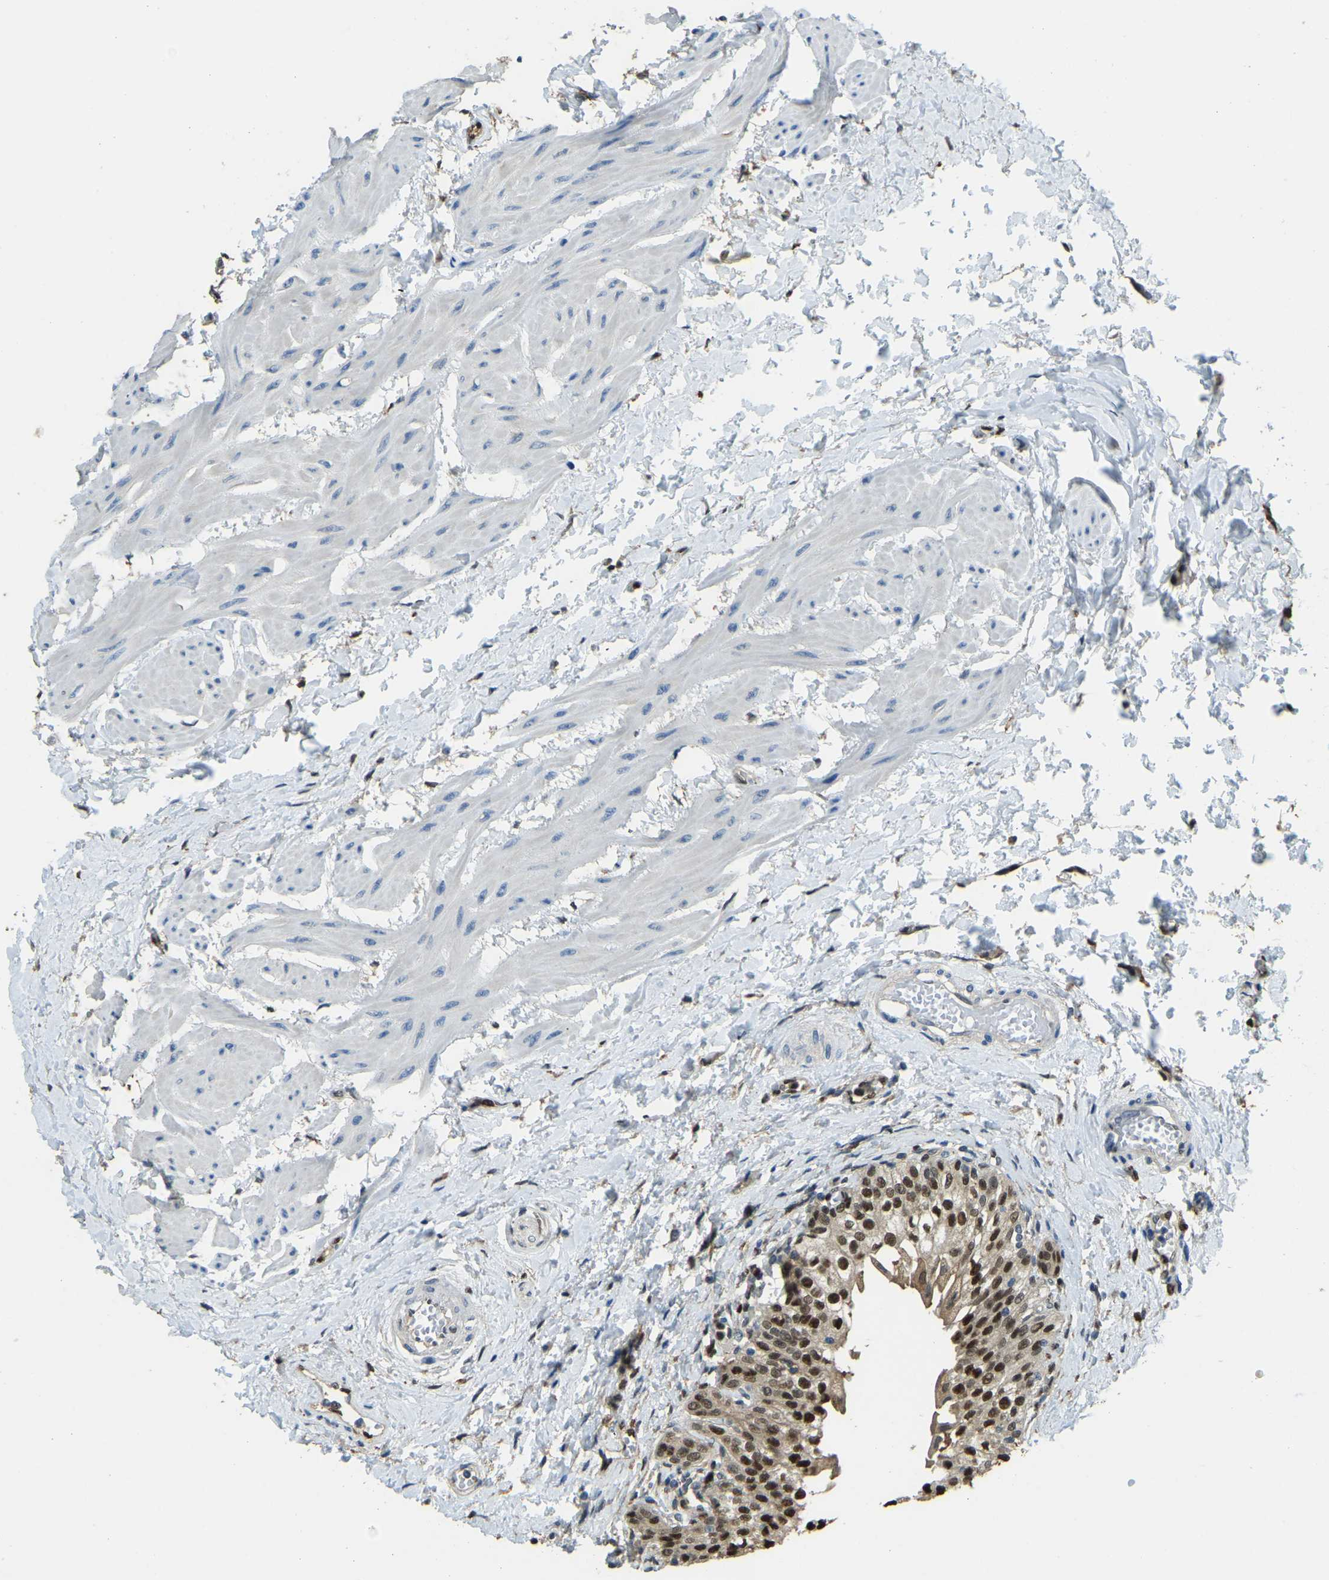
{"staining": {"intensity": "strong", "quantity": ">75%", "location": "cytoplasmic/membranous,nuclear"}, "tissue": "urinary bladder", "cell_type": "Urothelial cells", "image_type": "normal", "snomed": [{"axis": "morphology", "description": "Normal tissue, NOS"}, {"axis": "topography", "description": "Urinary bladder"}], "caption": "High-magnification brightfield microscopy of normal urinary bladder stained with DAB (3,3'-diaminobenzidine) (brown) and counterstained with hematoxylin (blue). urothelial cells exhibit strong cytoplasmic/membranous,nuclear staining is present in approximately>75% of cells. (Stains: DAB (3,3'-diaminobenzidine) in brown, nuclei in blue, Microscopy: brightfield microscopy at high magnification).", "gene": "NANS", "patient": {"sex": "male", "age": 55}}